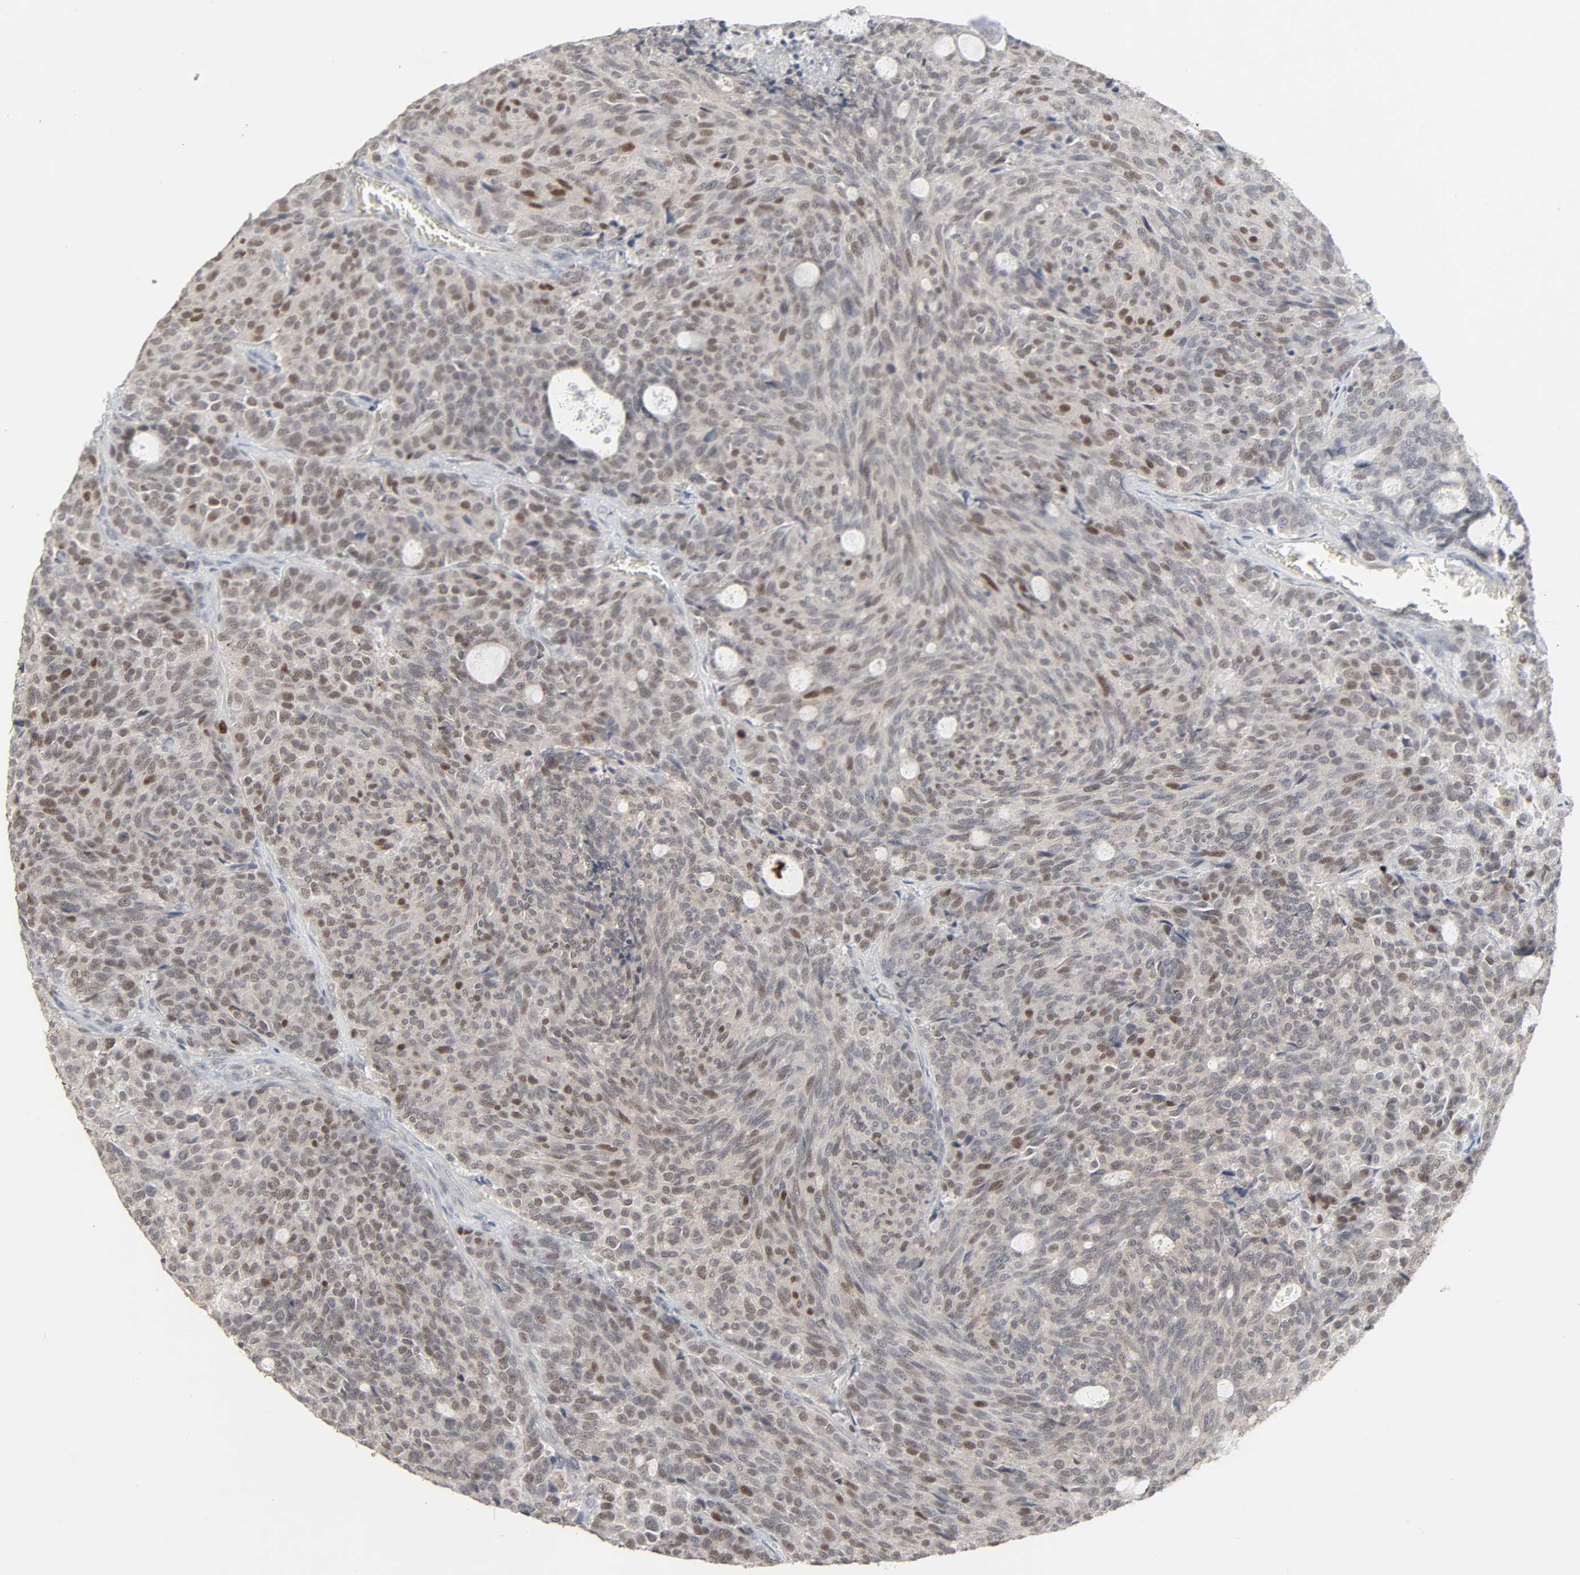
{"staining": {"intensity": "weak", "quantity": "<25%", "location": "nuclear"}, "tissue": "carcinoid", "cell_type": "Tumor cells", "image_type": "cancer", "snomed": [{"axis": "morphology", "description": "Carcinoid, malignant, NOS"}, {"axis": "topography", "description": "Pancreas"}], "caption": "Photomicrograph shows no protein staining in tumor cells of carcinoid tissue.", "gene": "ZNF222", "patient": {"sex": "female", "age": 54}}